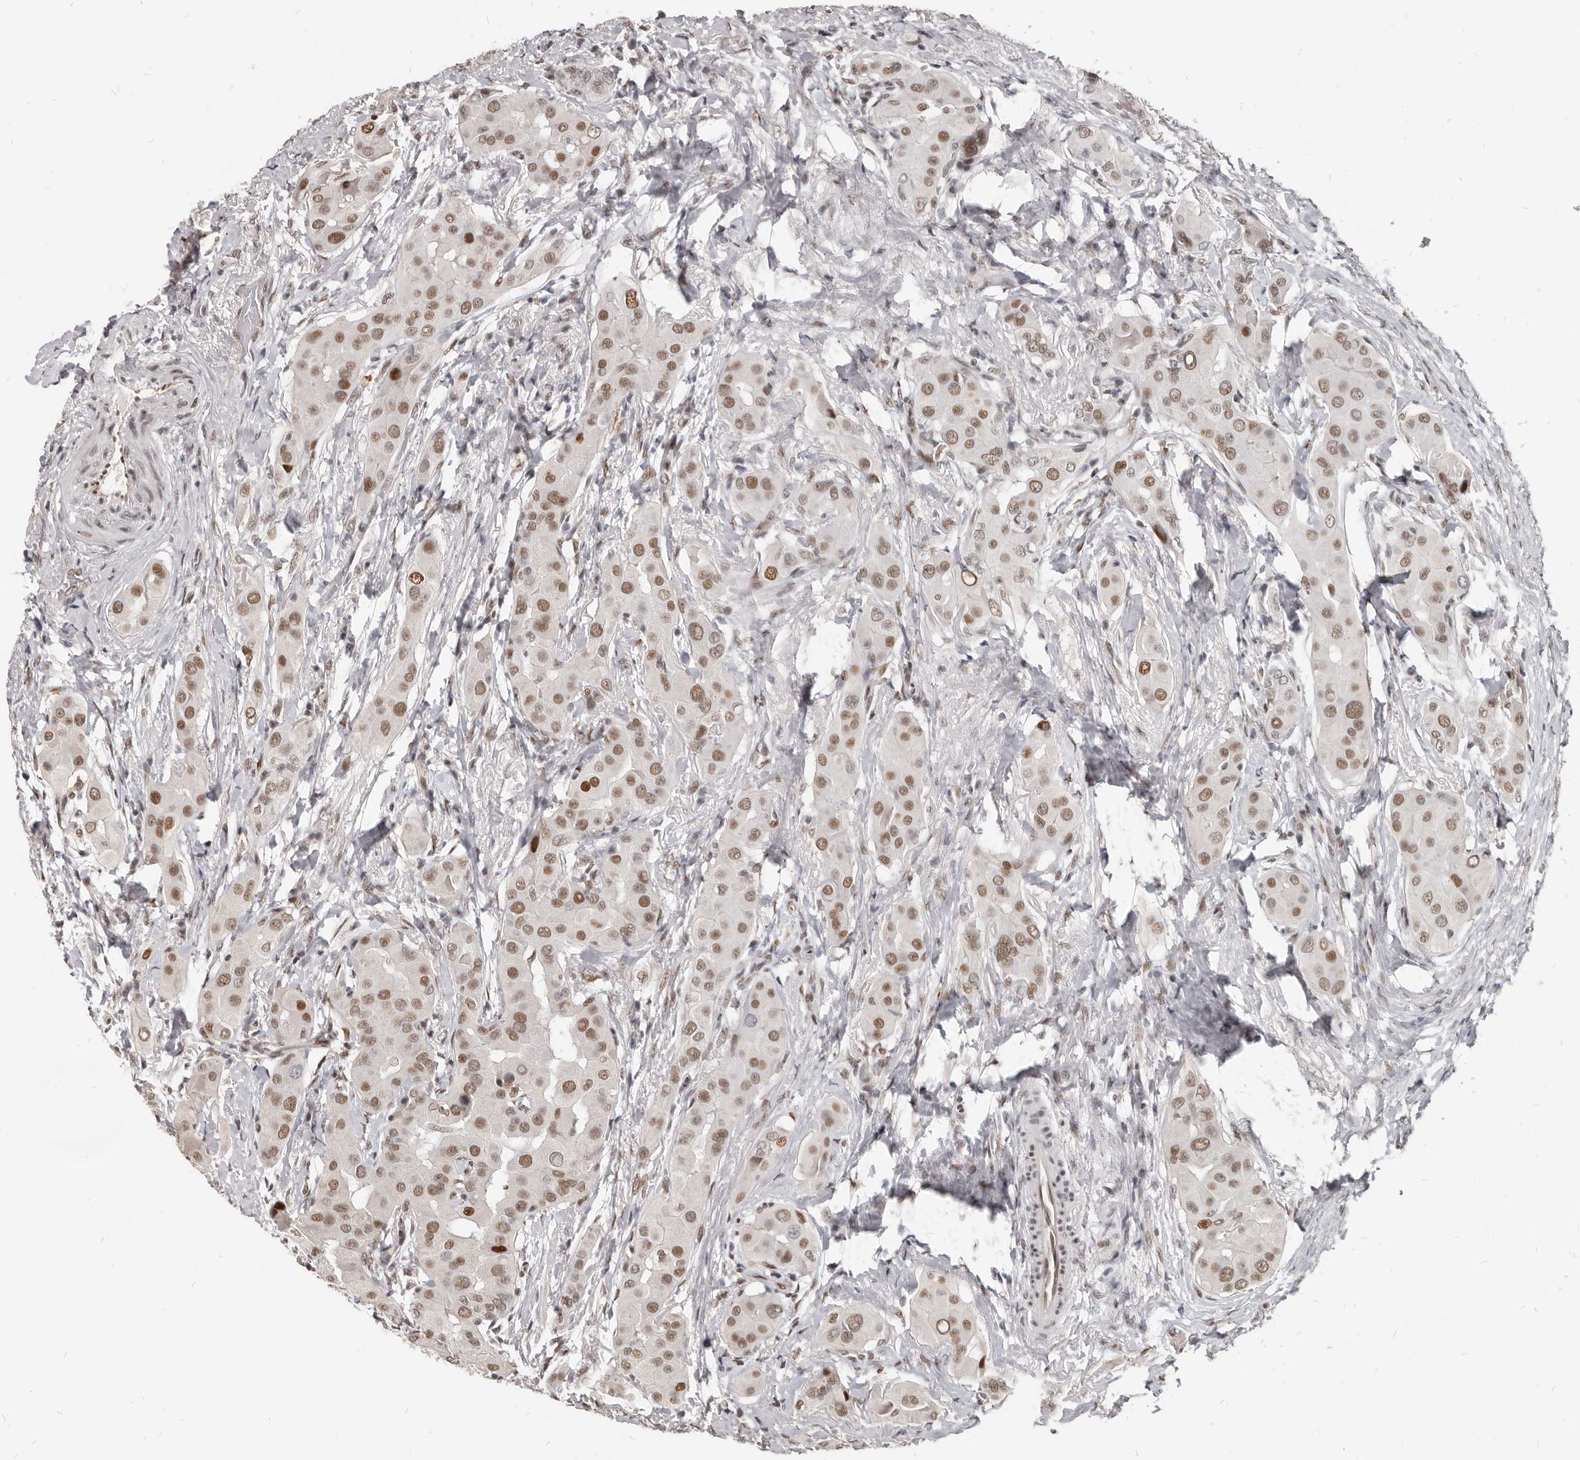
{"staining": {"intensity": "moderate", "quantity": ">75%", "location": "nuclear"}, "tissue": "thyroid cancer", "cell_type": "Tumor cells", "image_type": "cancer", "snomed": [{"axis": "morphology", "description": "Papillary adenocarcinoma, NOS"}, {"axis": "topography", "description": "Thyroid gland"}], "caption": "The photomicrograph reveals staining of thyroid papillary adenocarcinoma, revealing moderate nuclear protein positivity (brown color) within tumor cells. The staining was performed using DAB (3,3'-diaminobenzidine), with brown indicating positive protein expression. Nuclei are stained blue with hematoxylin.", "gene": "ATF5", "patient": {"sex": "male", "age": 33}}